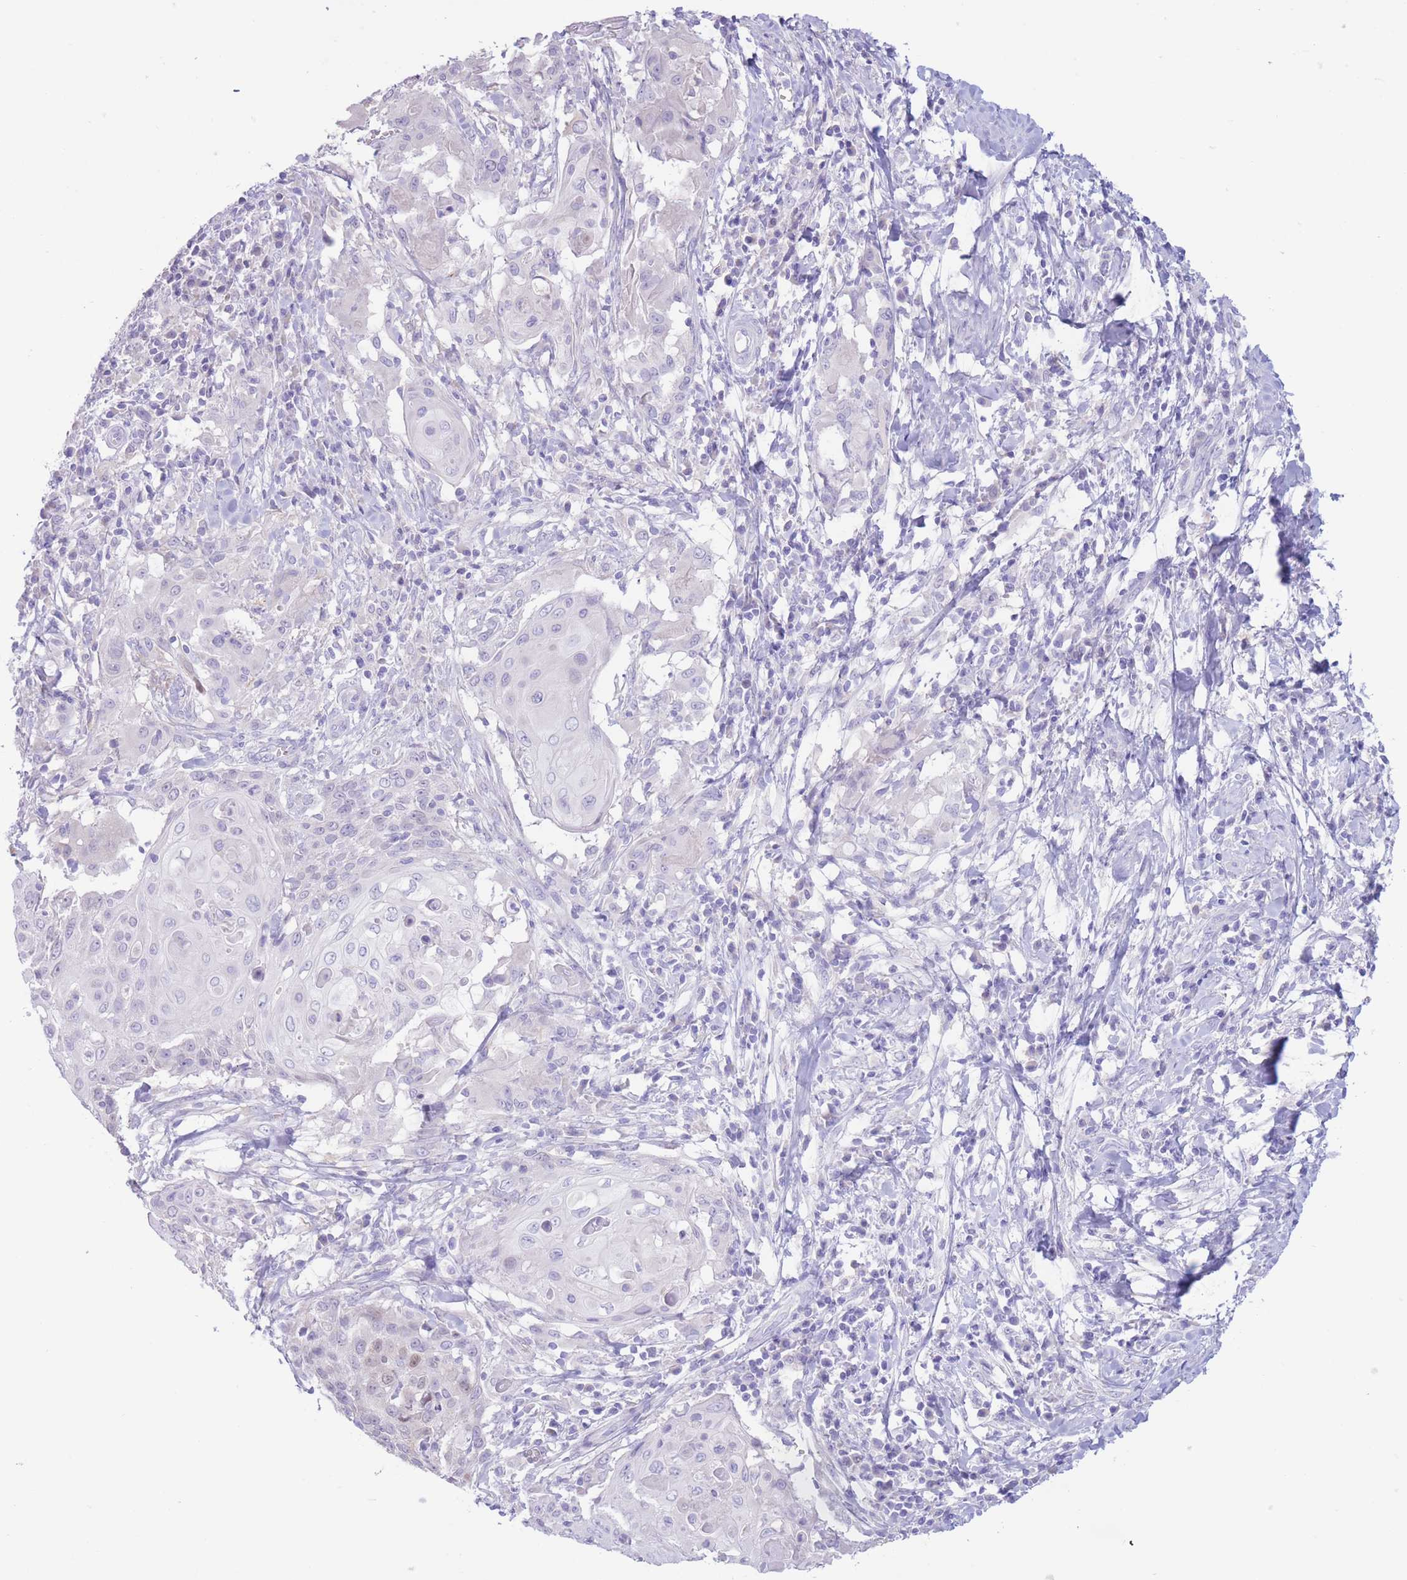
{"staining": {"intensity": "negative", "quantity": "none", "location": "none"}, "tissue": "cervical cancer", "cell_type": "Tumor cells", "image_type": "cancer", "snomed": [{"axis": "morphology", "description": "Squamous cell carcinoma, NOS"}, {"axis": "topography", "description": "Cervix"}], "caption": "IHC image of squamous cell carcinoma (cervical) stained for a protein (brown), which exhibits no expression in tumor cells. (DAB immunohistochemistry with hematoxylin counter stain).", "gene": "FAH", "patient": {"sex": "female", "age": 39}}